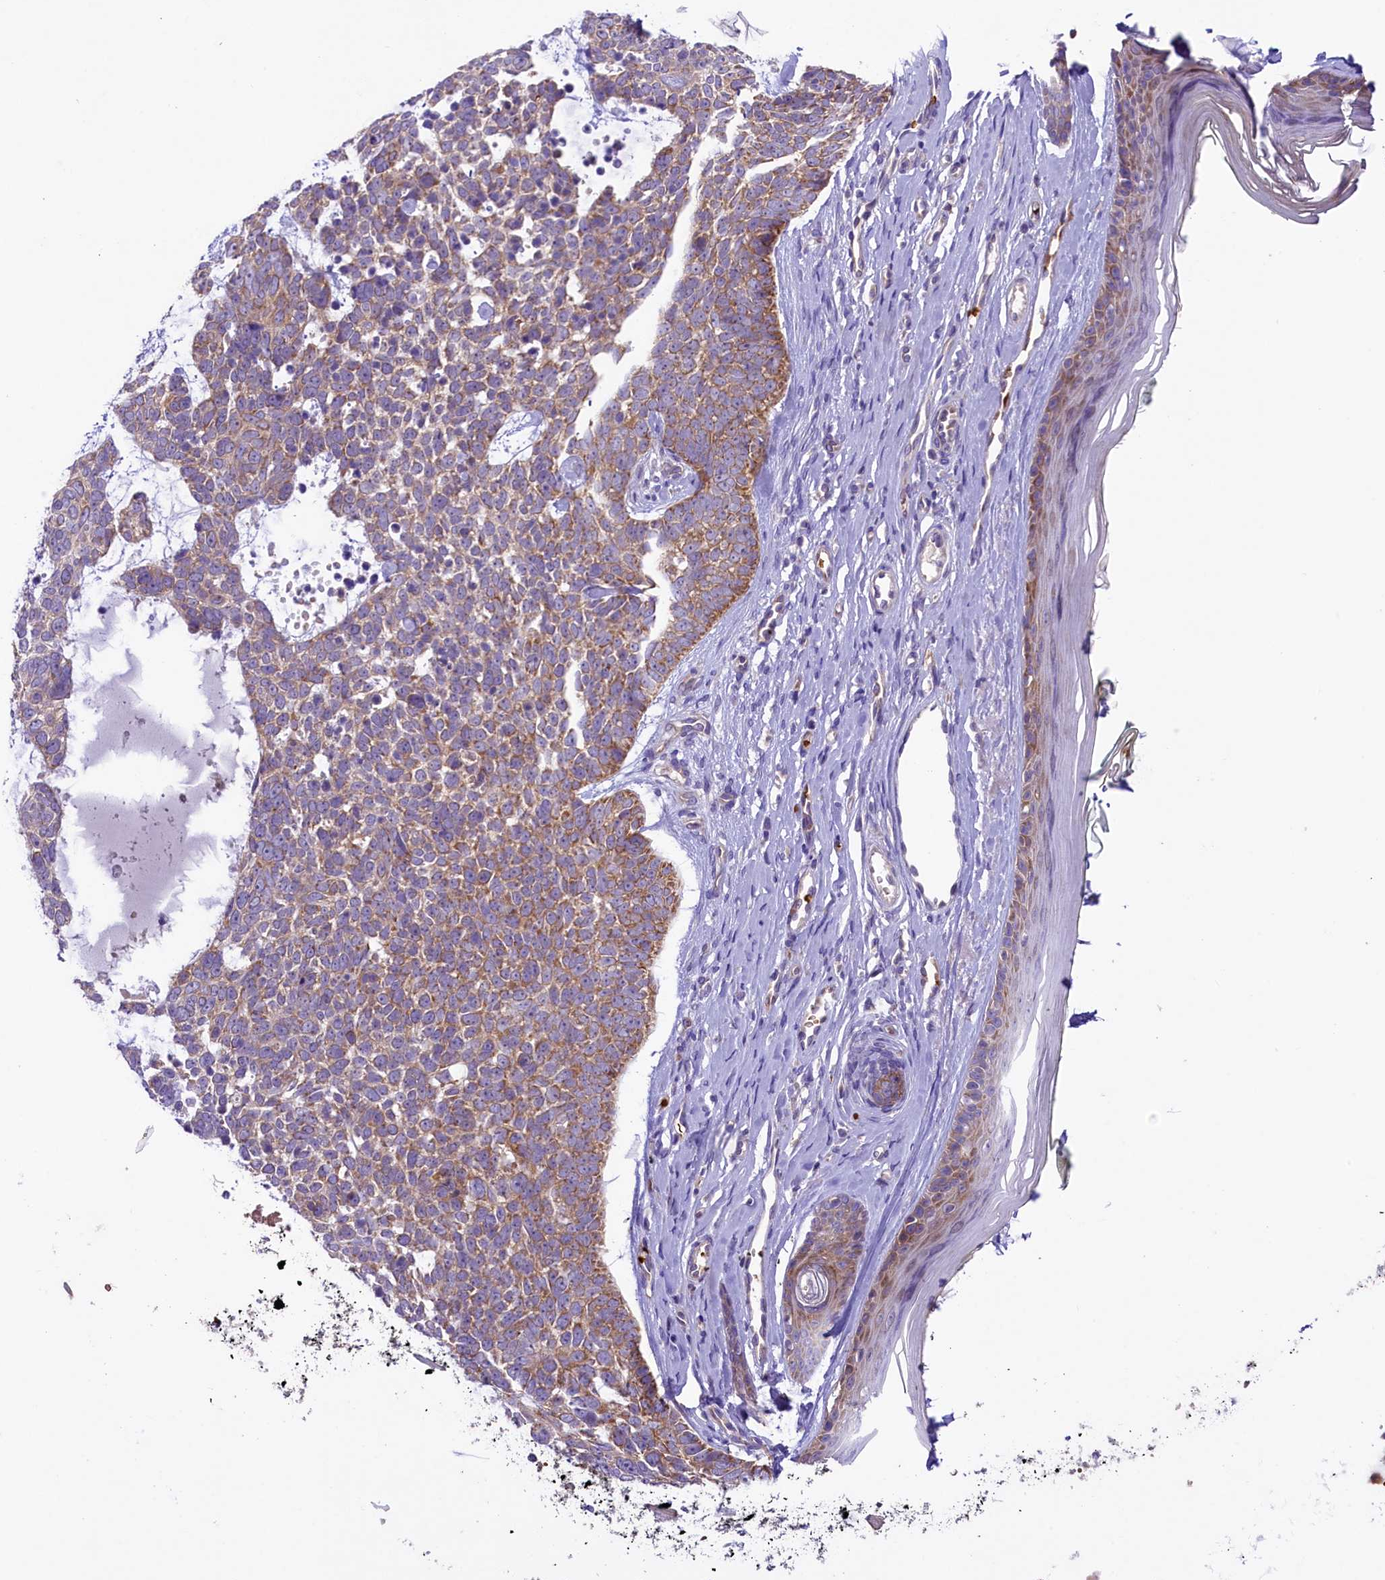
{"staining": {"intensity": "moderate", "quantity": ">75%", "location": "cytoplasmic/membranous"}, "tissue": "skin cancer", "cell_type": "Tumor cells", "image_type": "cancer", "snomed": [{"axis": "morphology", "description": "Basal cell carcinoma"}, {"axis": "topography", "description": "Skin"}], "caption": "Immunohistochemical staining of human skin cancer (basal cell carcinoma) displays moderate cytoplasmic/membranous protein positivity in approximately >75% of tumor cells.", "gene": "LARP4", "patient": {"sex": "female", "age": 81}}